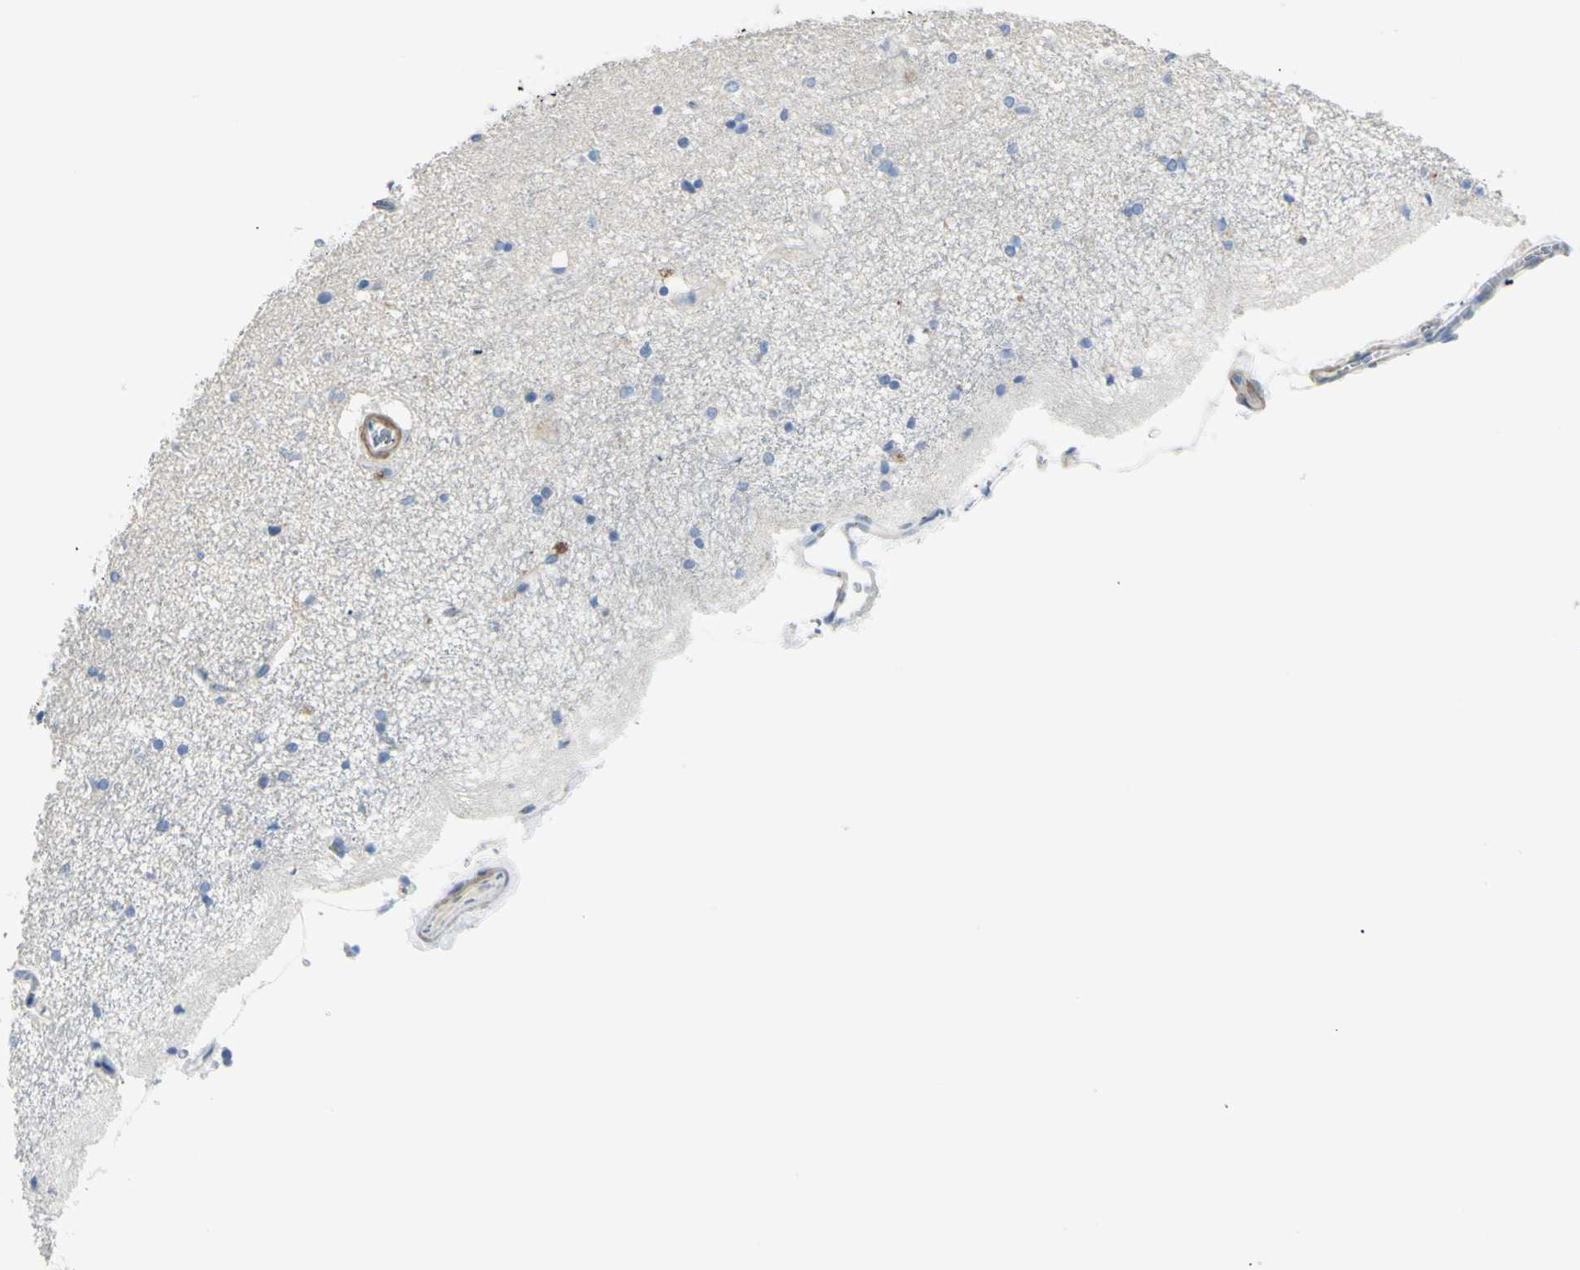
{"staining": {"intensity": "negative", "quantity": "none", "location": "none"}, "tissue": "hippocampus", "cell_type": "Glial cells", "image_type": "normal", "snomed": [{"axis": "morphology", "description": "Normal tissue, NOS"}, {"axis": "topography", "description": "Hippocampus"}], "caption": "Immunohistochemistry micrograph of benign hippocampus stained for a protein (brown), which displays no expression in glial cells.", "gene": "B4GALT3", "patient": {"sex": "female", "age": 54}}